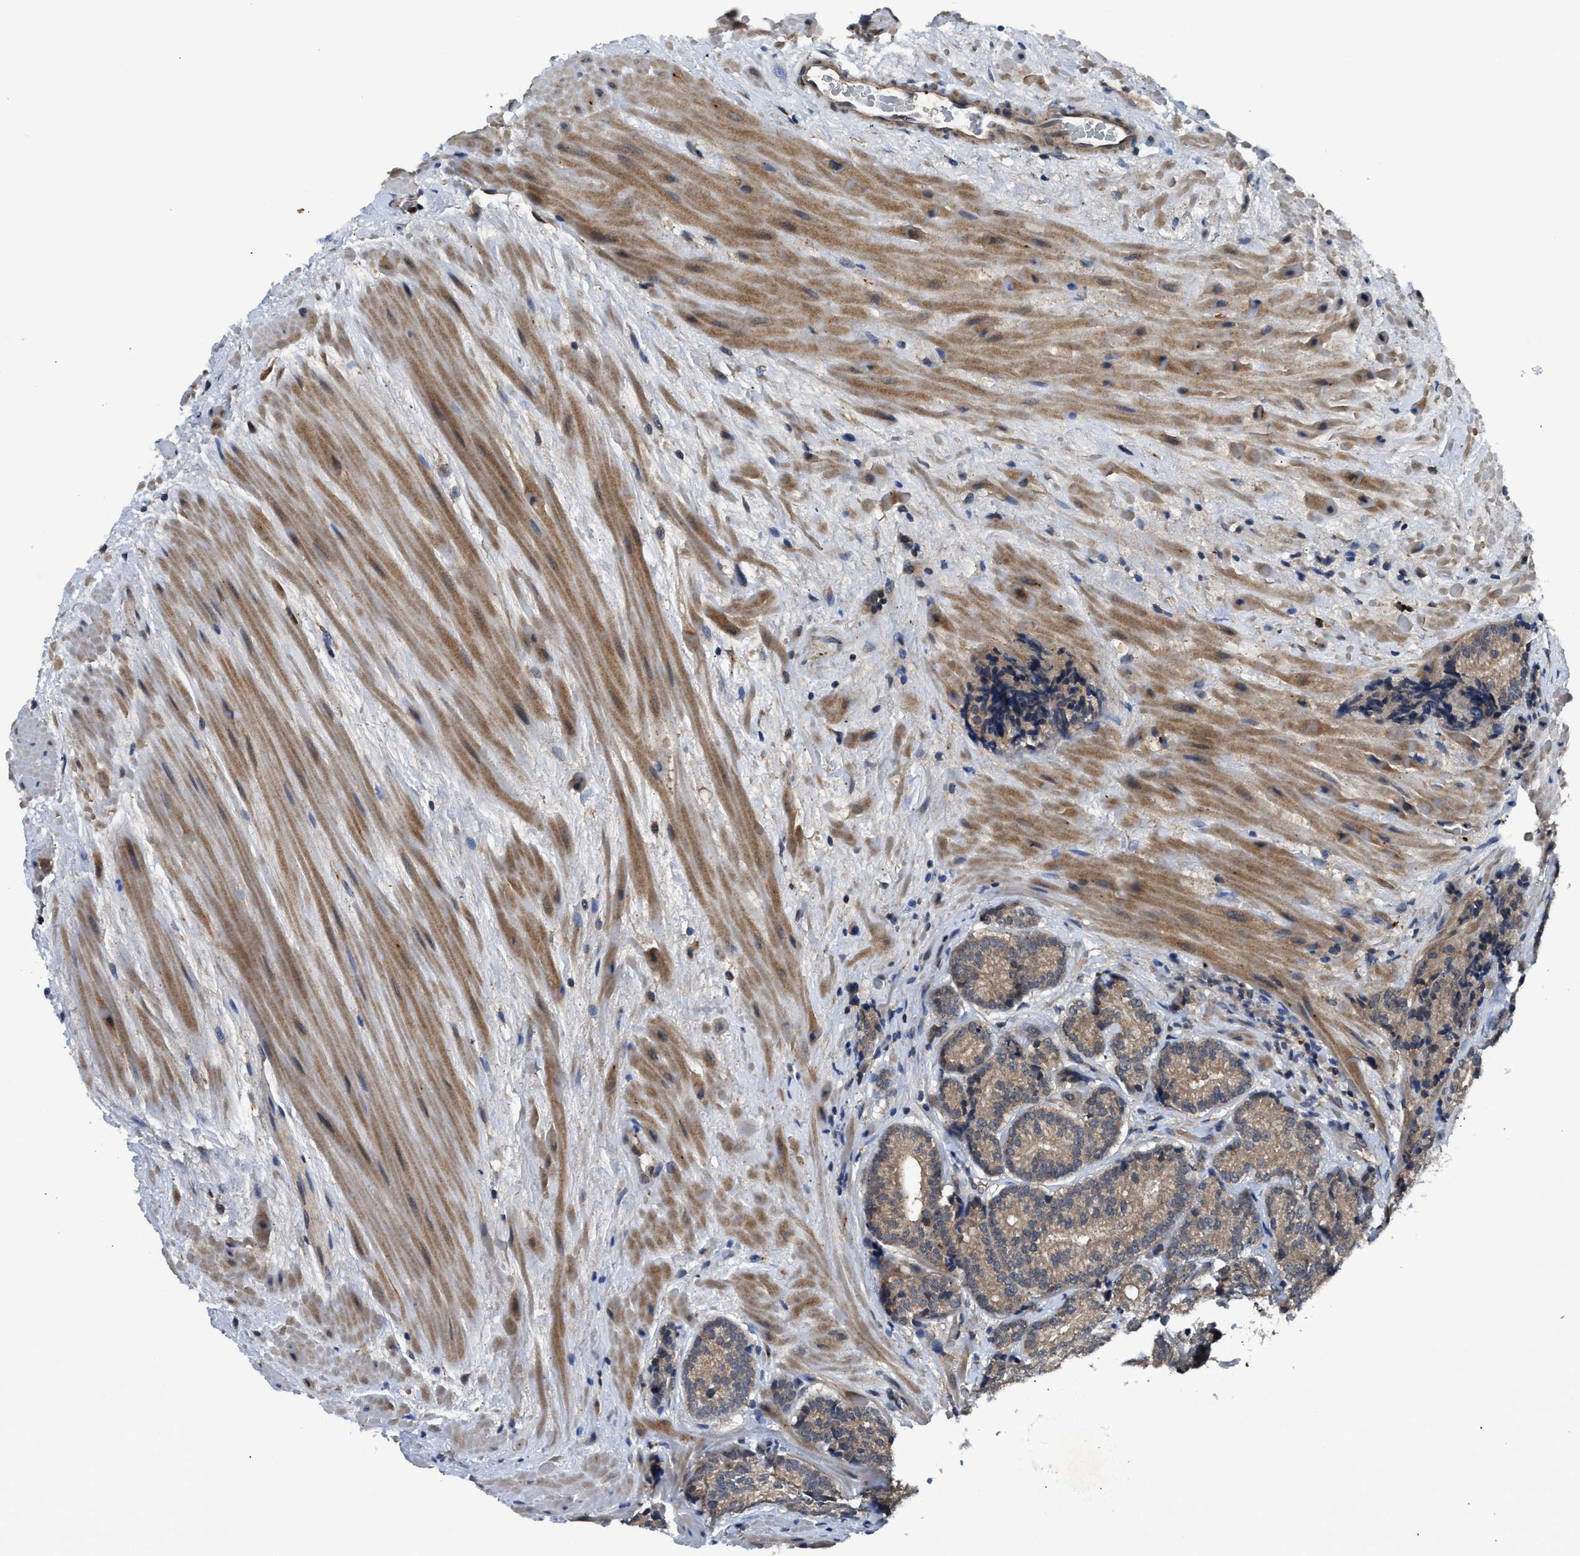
{"staining": {"intensity": "moderate", "quantity": ">75%", "location": "cytoplasmic/membranous"}, "tissue": "prostate cancer", "cell_type": "Tumor cells", "image_type": "cancer", "snomed": [{"axis": "morphology", "description": "Adenocarcinoma, High grade"}, {"axis": "topography", "description": "Prostate"}], "caption": "This is an image of immunohistochemistry staining of prostate high-grade adenocarcinoma, which shows moderate staining in the cytoplasmic/membranous of tumor cells.", "gene": "PDE7A", "patient": {"sex": "male", "age": 61}}